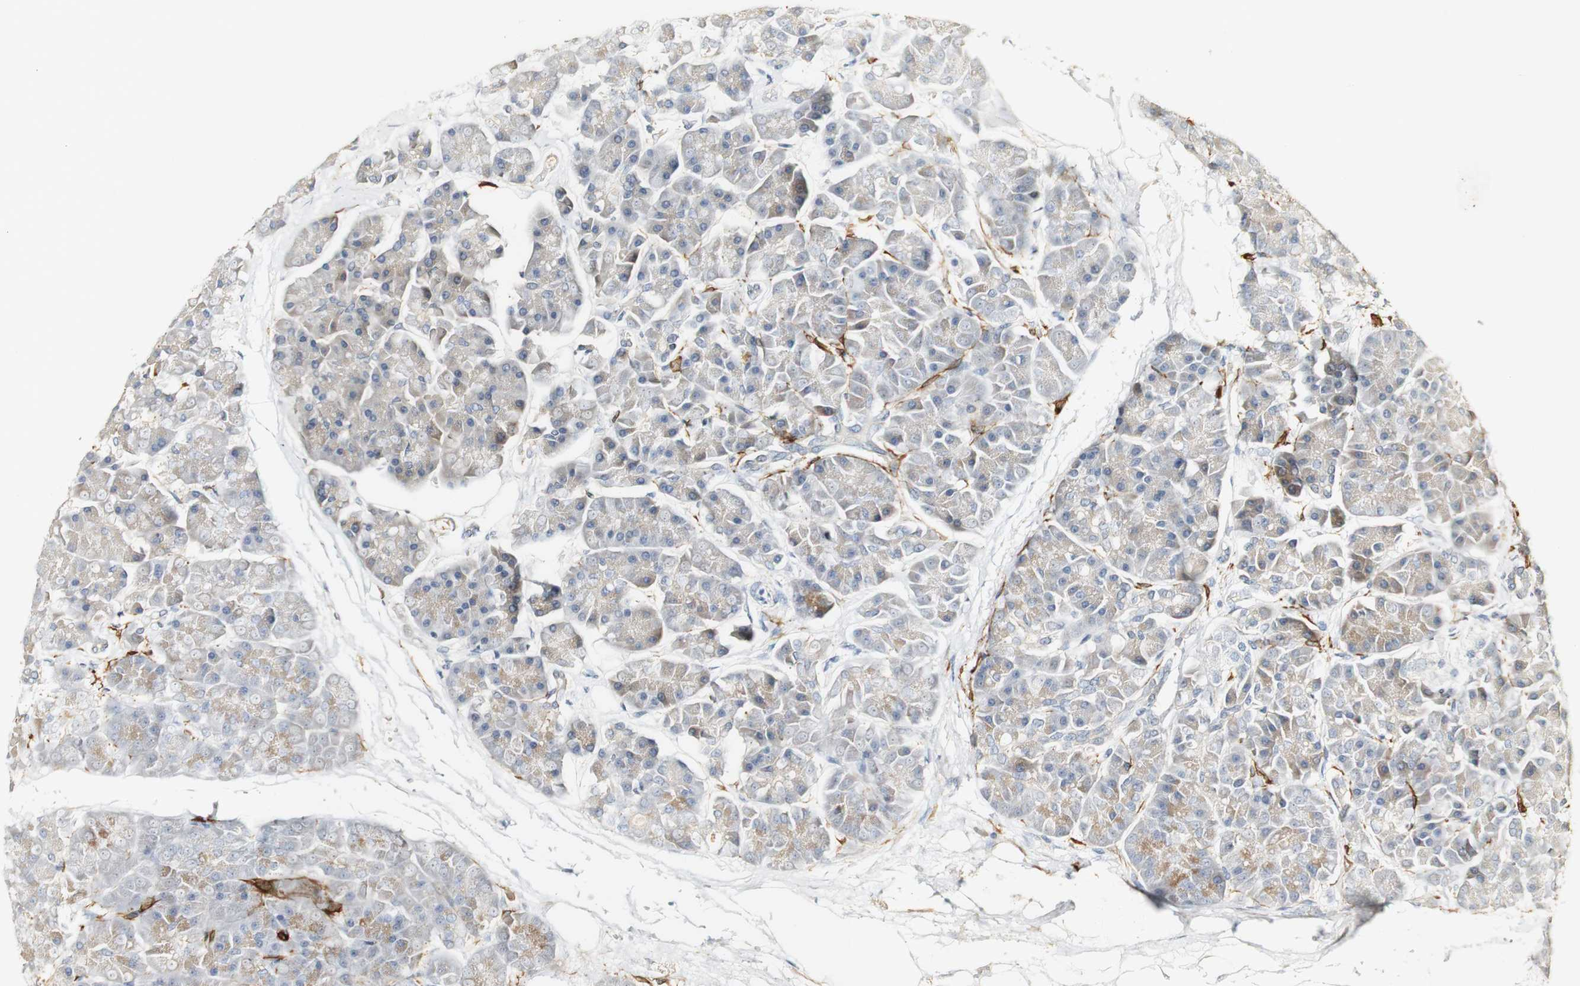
{"staining": {"intensity": "weak", "quantity": ">75%", "location": "cytoplasmic/membranous"}, "tissue": "pancreas", "cell_type": "Exocrine glandular cells", "image_type": "normal", "snomed": [{"axis": "morphology", "description": "Normal tissue, NOS"}, {"axis": "topography", "description": "Pancreas"}], "caption": "Protein expression analysis of unremarkable pancreas displays weak cytoplasmic/membranous positivity in approximately >75% of exocrine glandular cells.", "gene": "FMO3", "patient": {"sex": "female", "age": 70}}